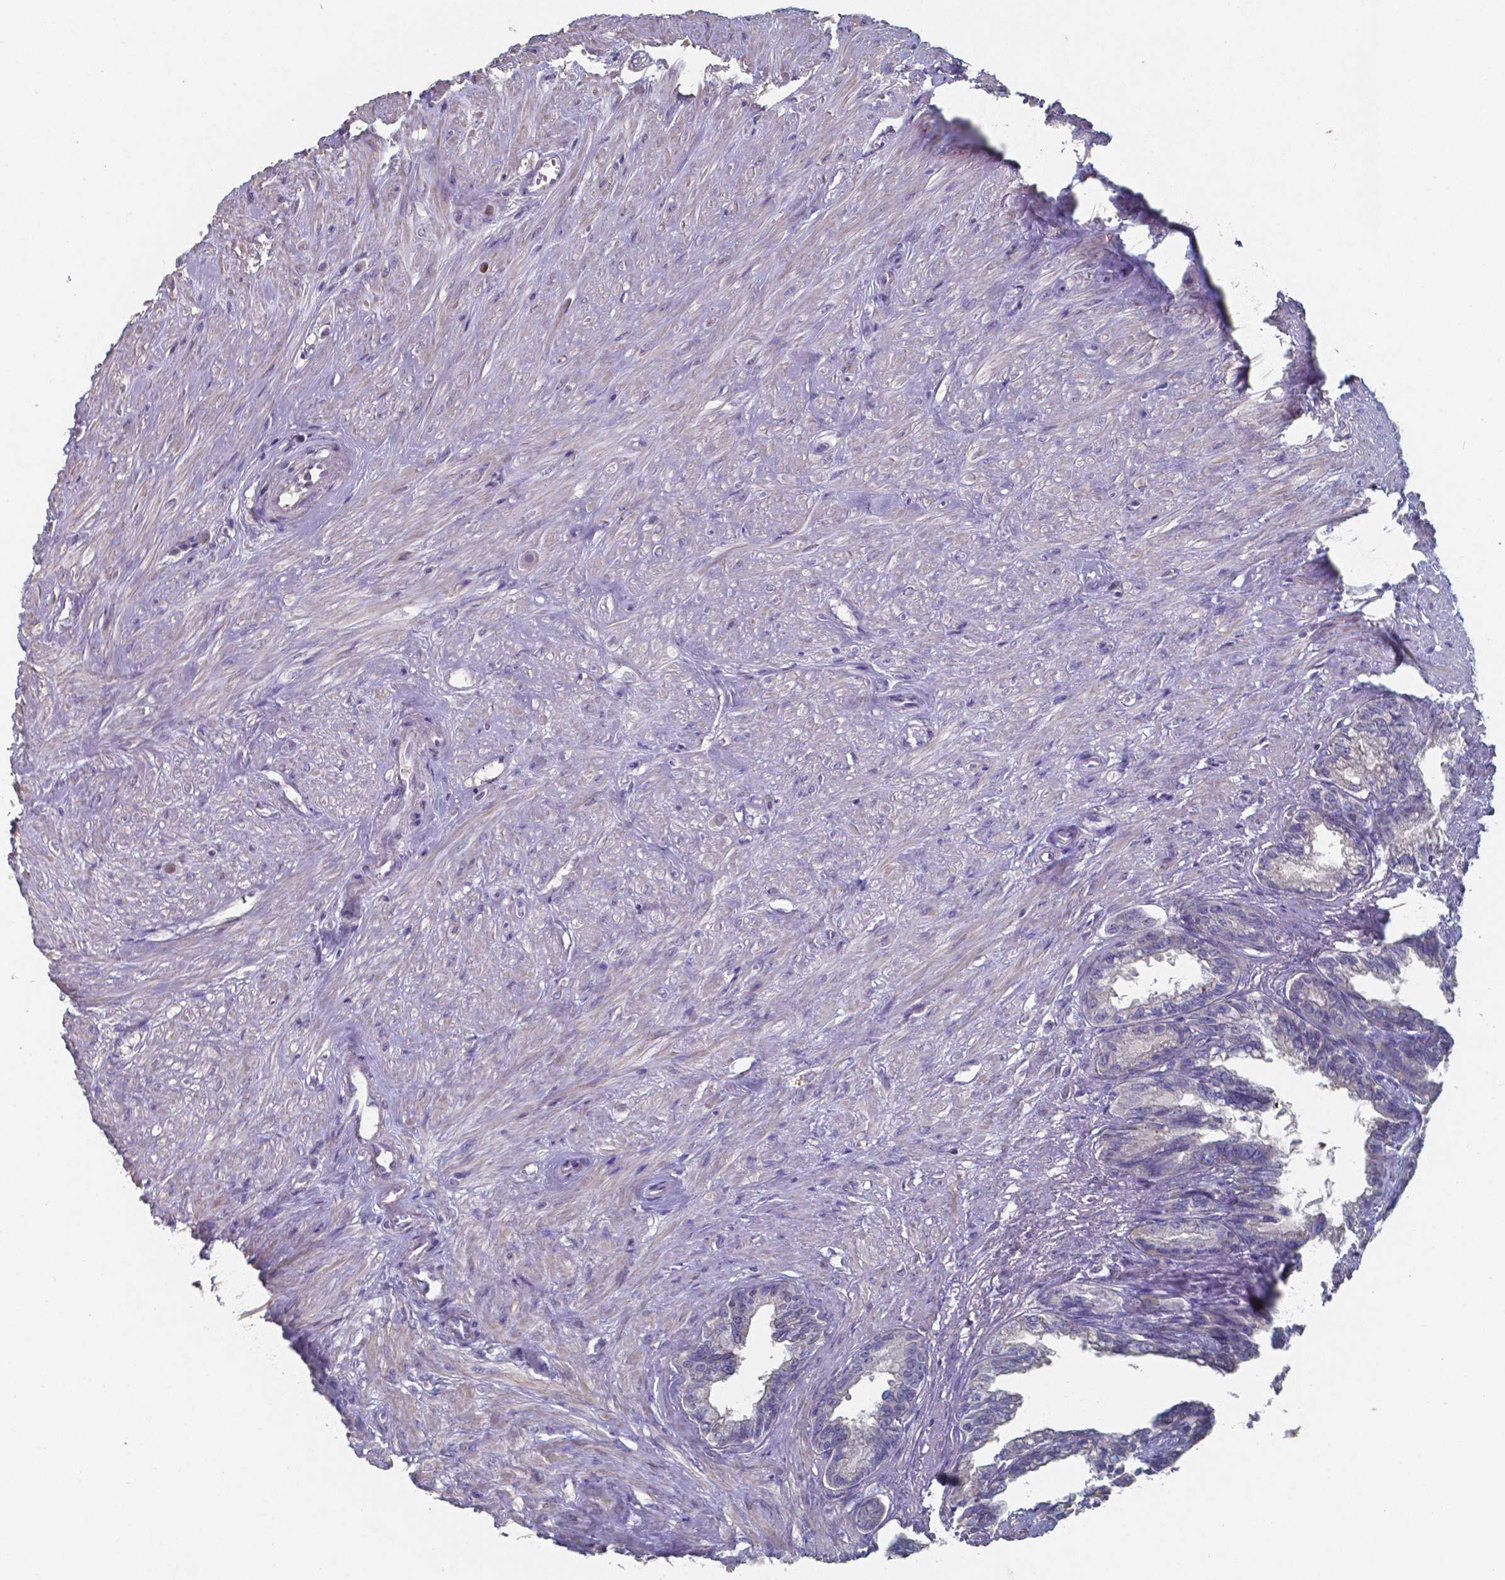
{"staining": {"intensity": "negative", "quantity": "none", "location": "none"}, "tissue": "seminal vesicle", "cell_type": "Glandular cells", "image_type": "normal", "snomed": [{"axis": "morphology", "description": "Normal tissue, NOS"}, {"axis": "morphology", "description": "Urothelial carcinoma, NOS"}, {"axis": "topography", "description": "Urinary bladder"}, {"axis": "topography", "description": "Seminal veicle"}], "caption": "Immunohistochemistry (IHC) histopathology image of unremarkable seminal vesicle stained for a protein (brown), which exhibits no staining in glandular cells. (Immunohistochemistry, brightfield microscopy, high magnification).", "gene": "FOXJ1", "patient": {"sex": "male", "age": 76}}